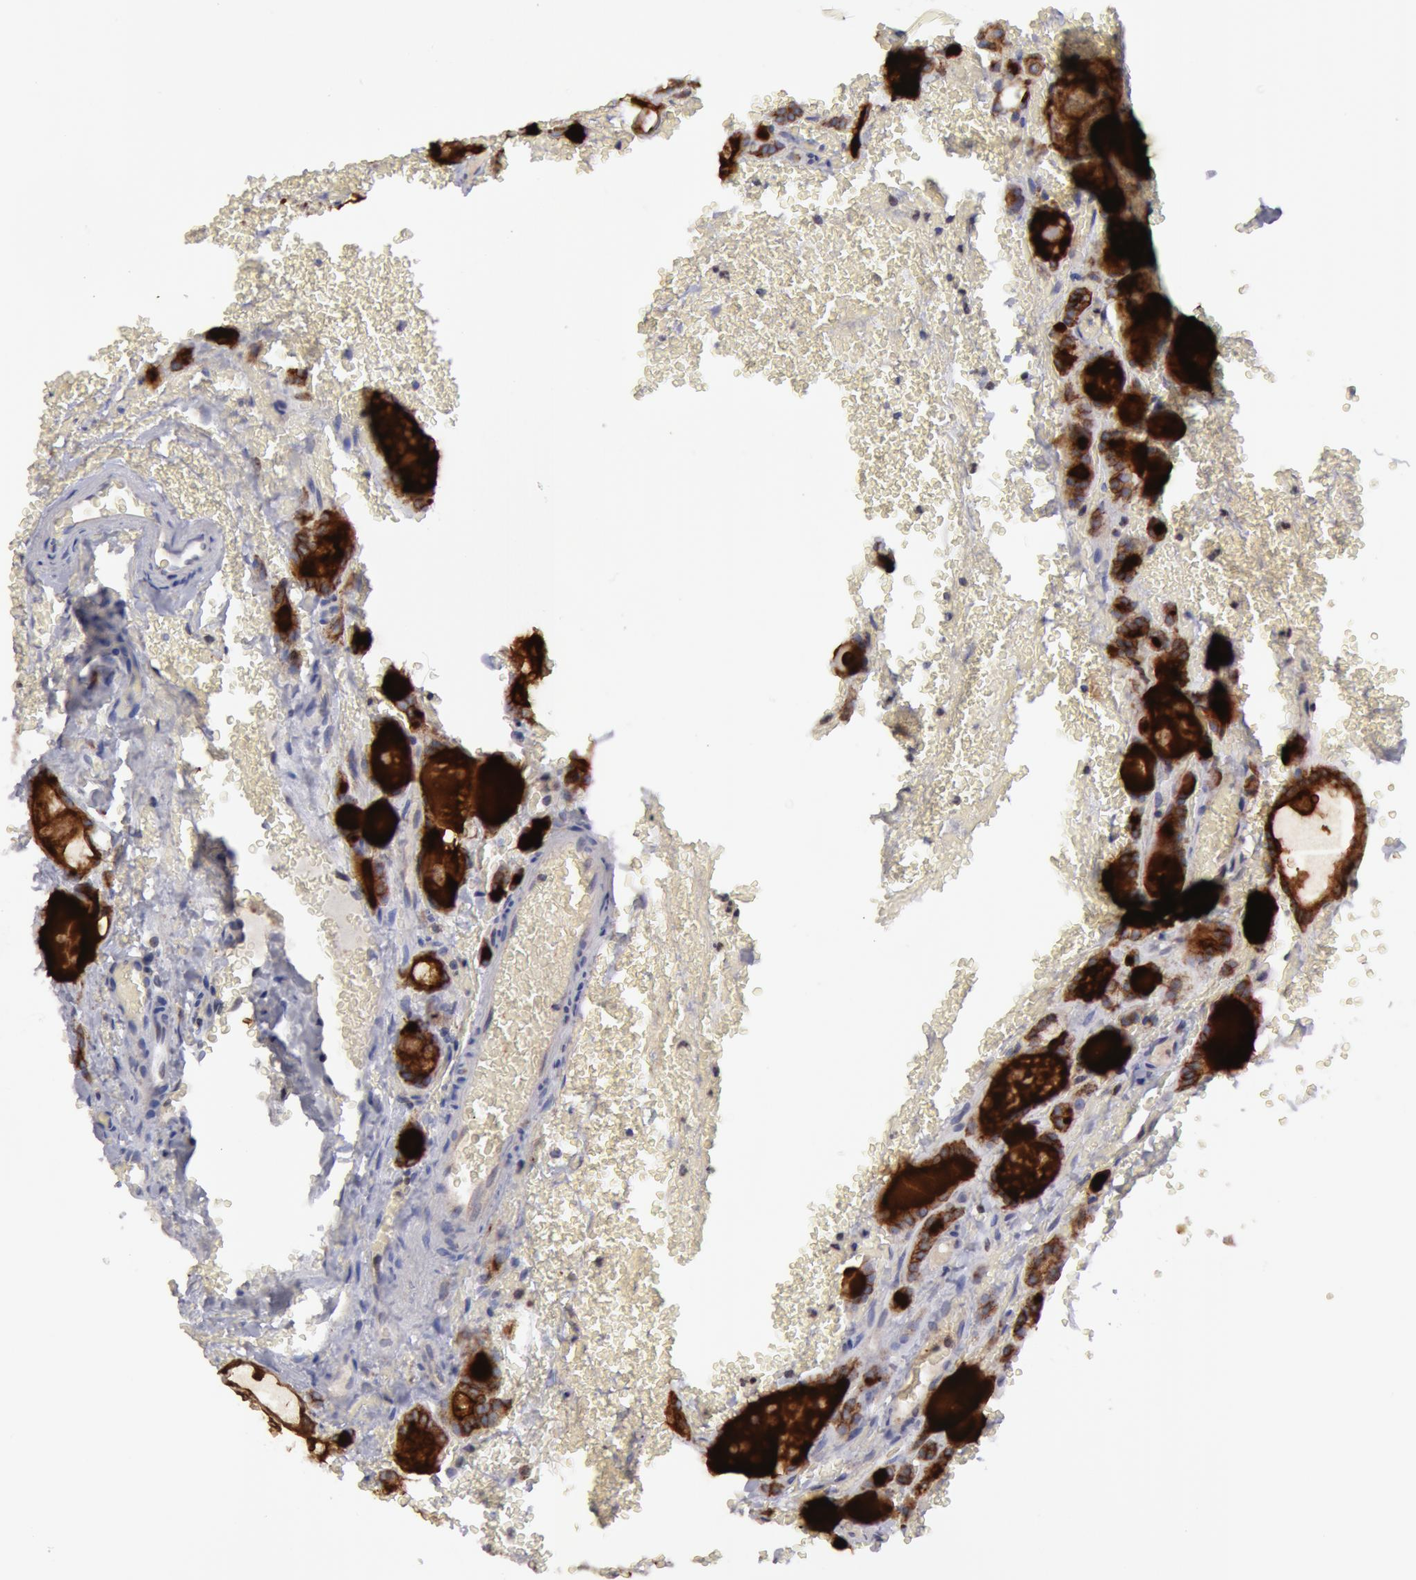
{"staining": {"intensity": "moderate", "quantity": ">75%", "location": "cytoplasmic/membranous"}, "tissue": "thyroid cancer", "cell_type": "Tumor cells", "image_type": "cancer", "snomed": [{"axis": "morphology", "description": "Follicular adenoma carcinoma, NOS"}, {"axis": "topography", "description": "Thyroid gland"}], "caption": "High-magnification brightfield microscopy of follicular adenoma carcinoma (thyroid) stained with DAB (brown) and counterstained with hematoxylin (blue). tumor cells exhibit moderate cytoplasmic/membranous expression is present in approximately>75% of cells.", "gene": "ERBB2", "patient": {"sex": "female", "age": 71}}